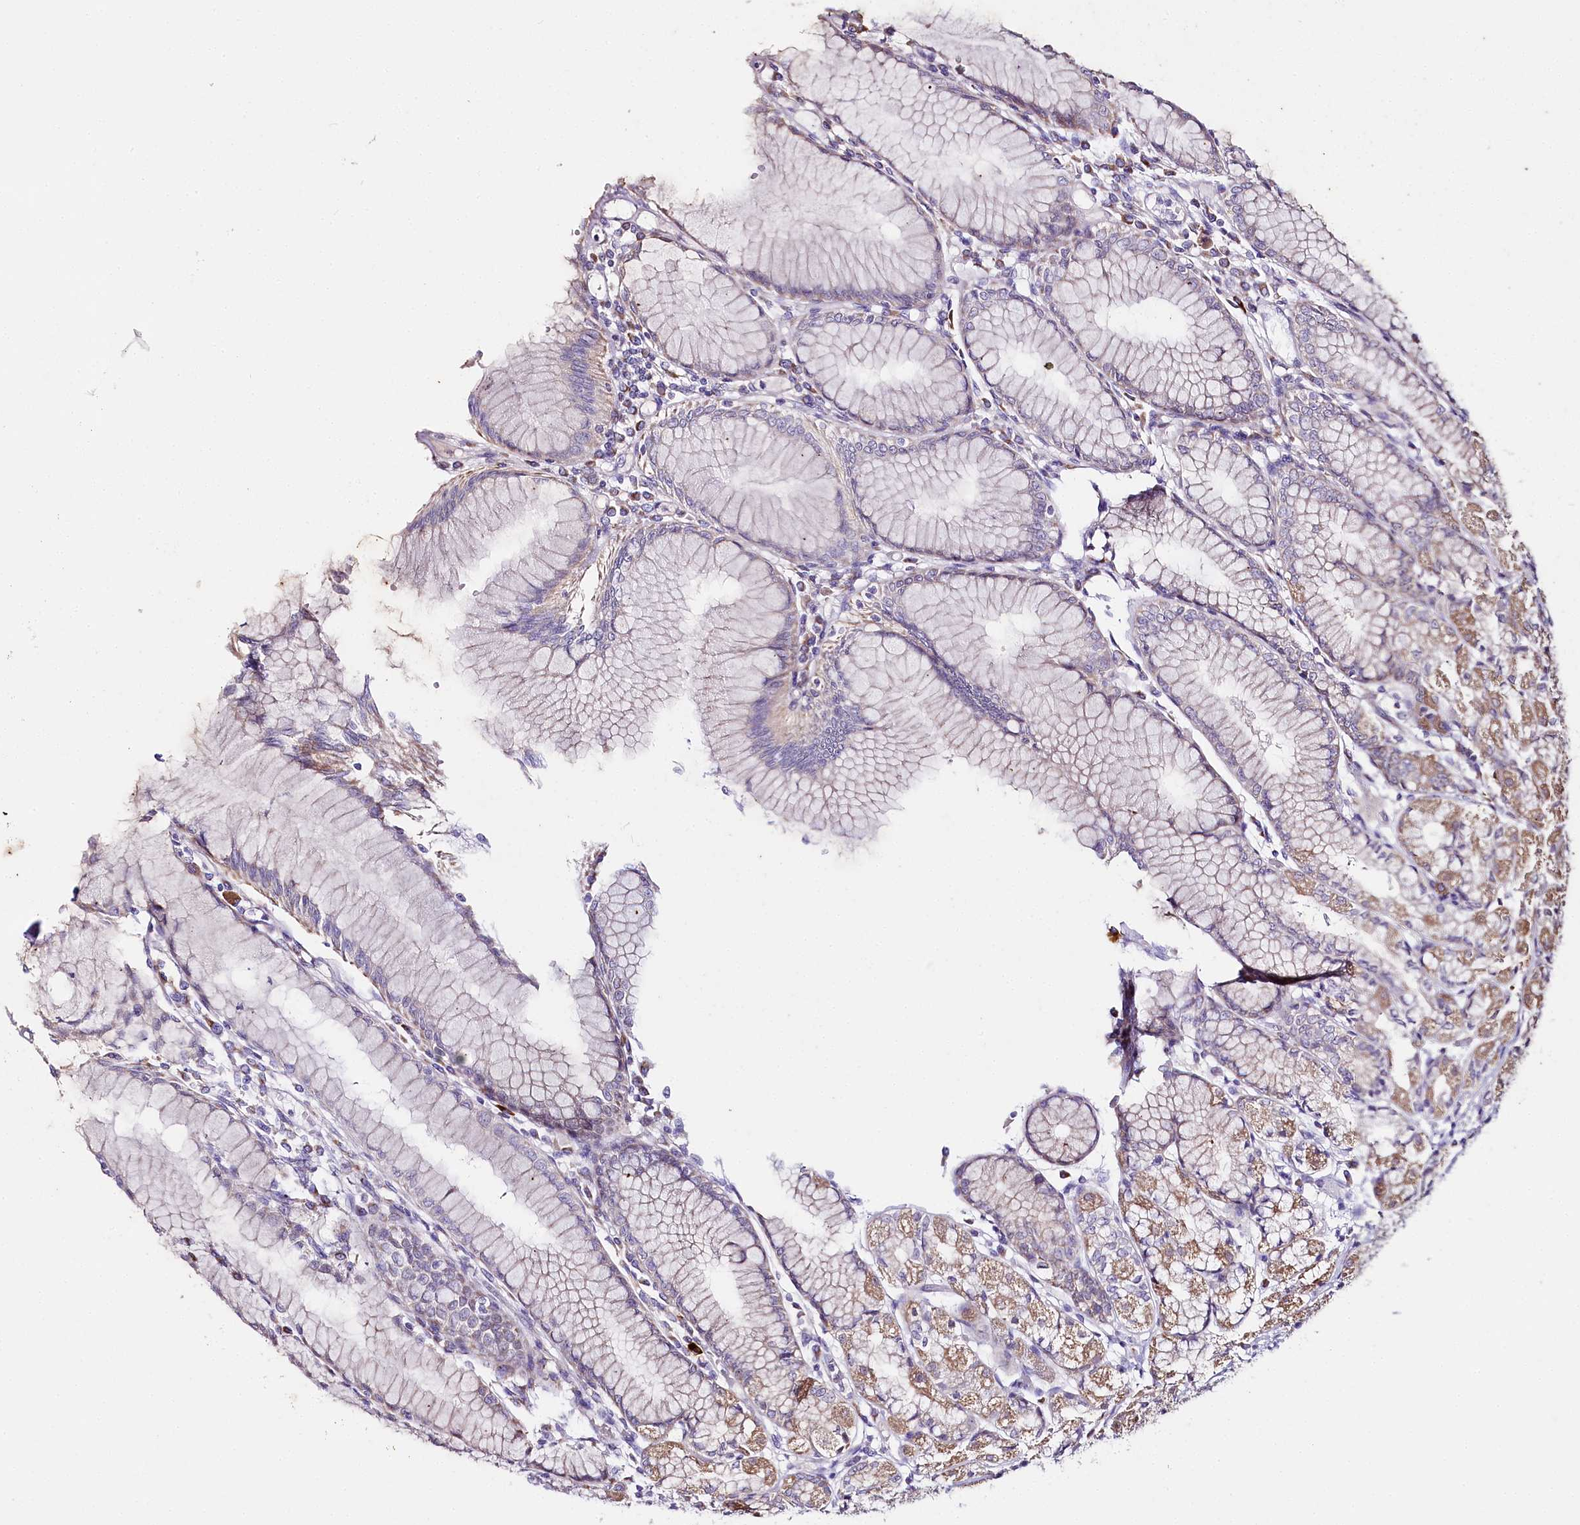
{"staining": {"intensity": "moderate", "quantity": "25%-75%", "location": "cytoplasmic/membranous"}, "tissue": "stomach", "cell_type": "Glandular cells", "image_type": "normal", "snomed": [{"axis": "morphology", "description": "Normal tissue, NOS"}, {"axis": "topography", "description": "Stomach"}], "caption": "A brown stain highlights moderate cytoplasmic/membranous positivity of a protein in glandular cells of unremarkable human stomach.", "gene": "ZNF226", "patient": {"sex": "female", "age": 57}}